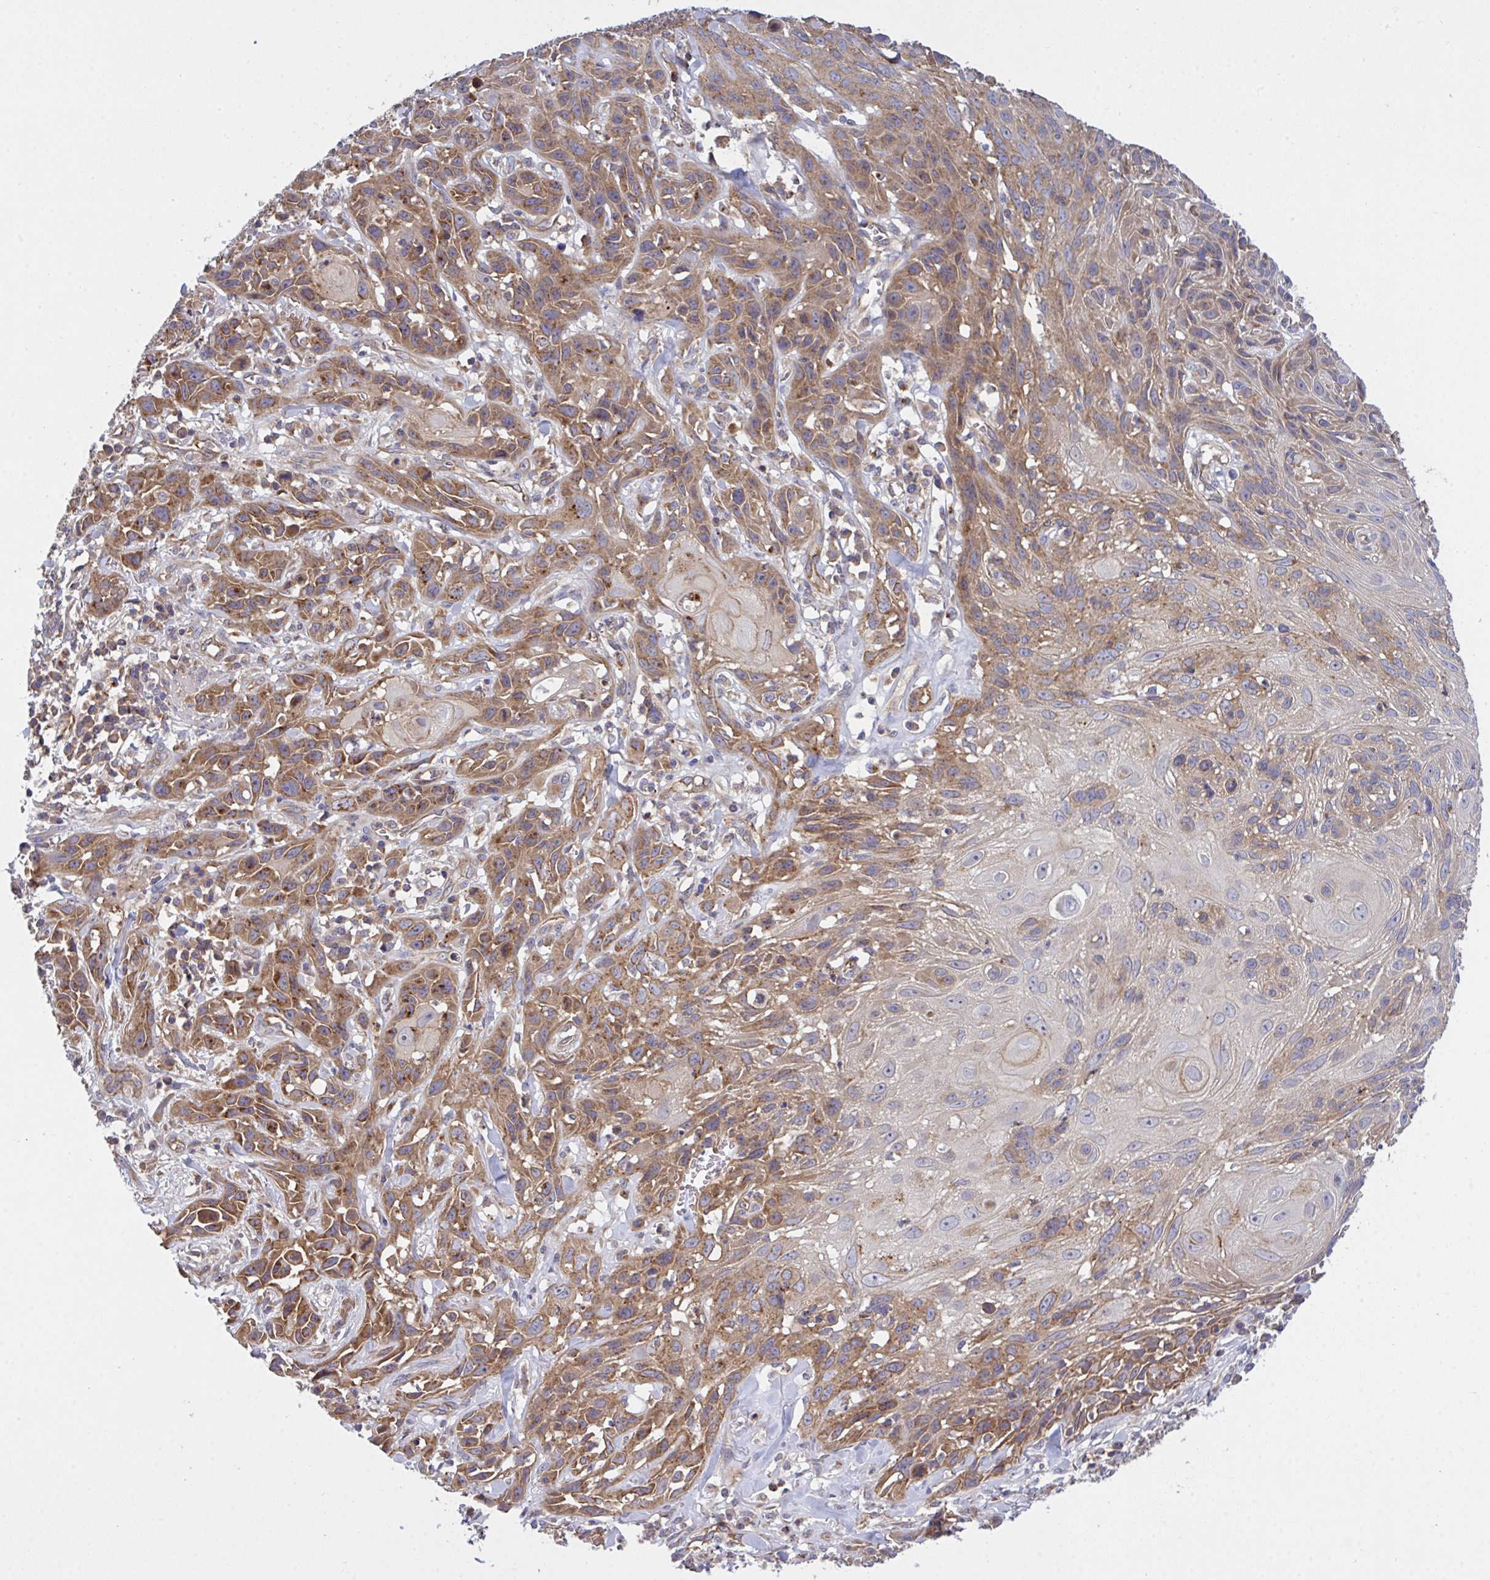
{"staining": {"intensity": "moderate", "quantity": ">75%", "location": "cytoplasmic/membranous"}, "tissue": "skin cancer", "cell_type": "Tumor cells", "image_type": "cancer", "snomed": [{"axis": "morphology", "description": "Squamous cell carcinoma, NOS"}, {"axis": "topography", "description": "Skin"}, {"axis": "topography", "description": "Vulva"}], "caption": "IHC of skin cancer (squamous cell carcinoma) shows medium levels of moderate cytoplasmic/membranous positivity in approximately >75% of tumor cells.", "gene": "C4orf36", "patient": {"sex": "female", "age": 83}}